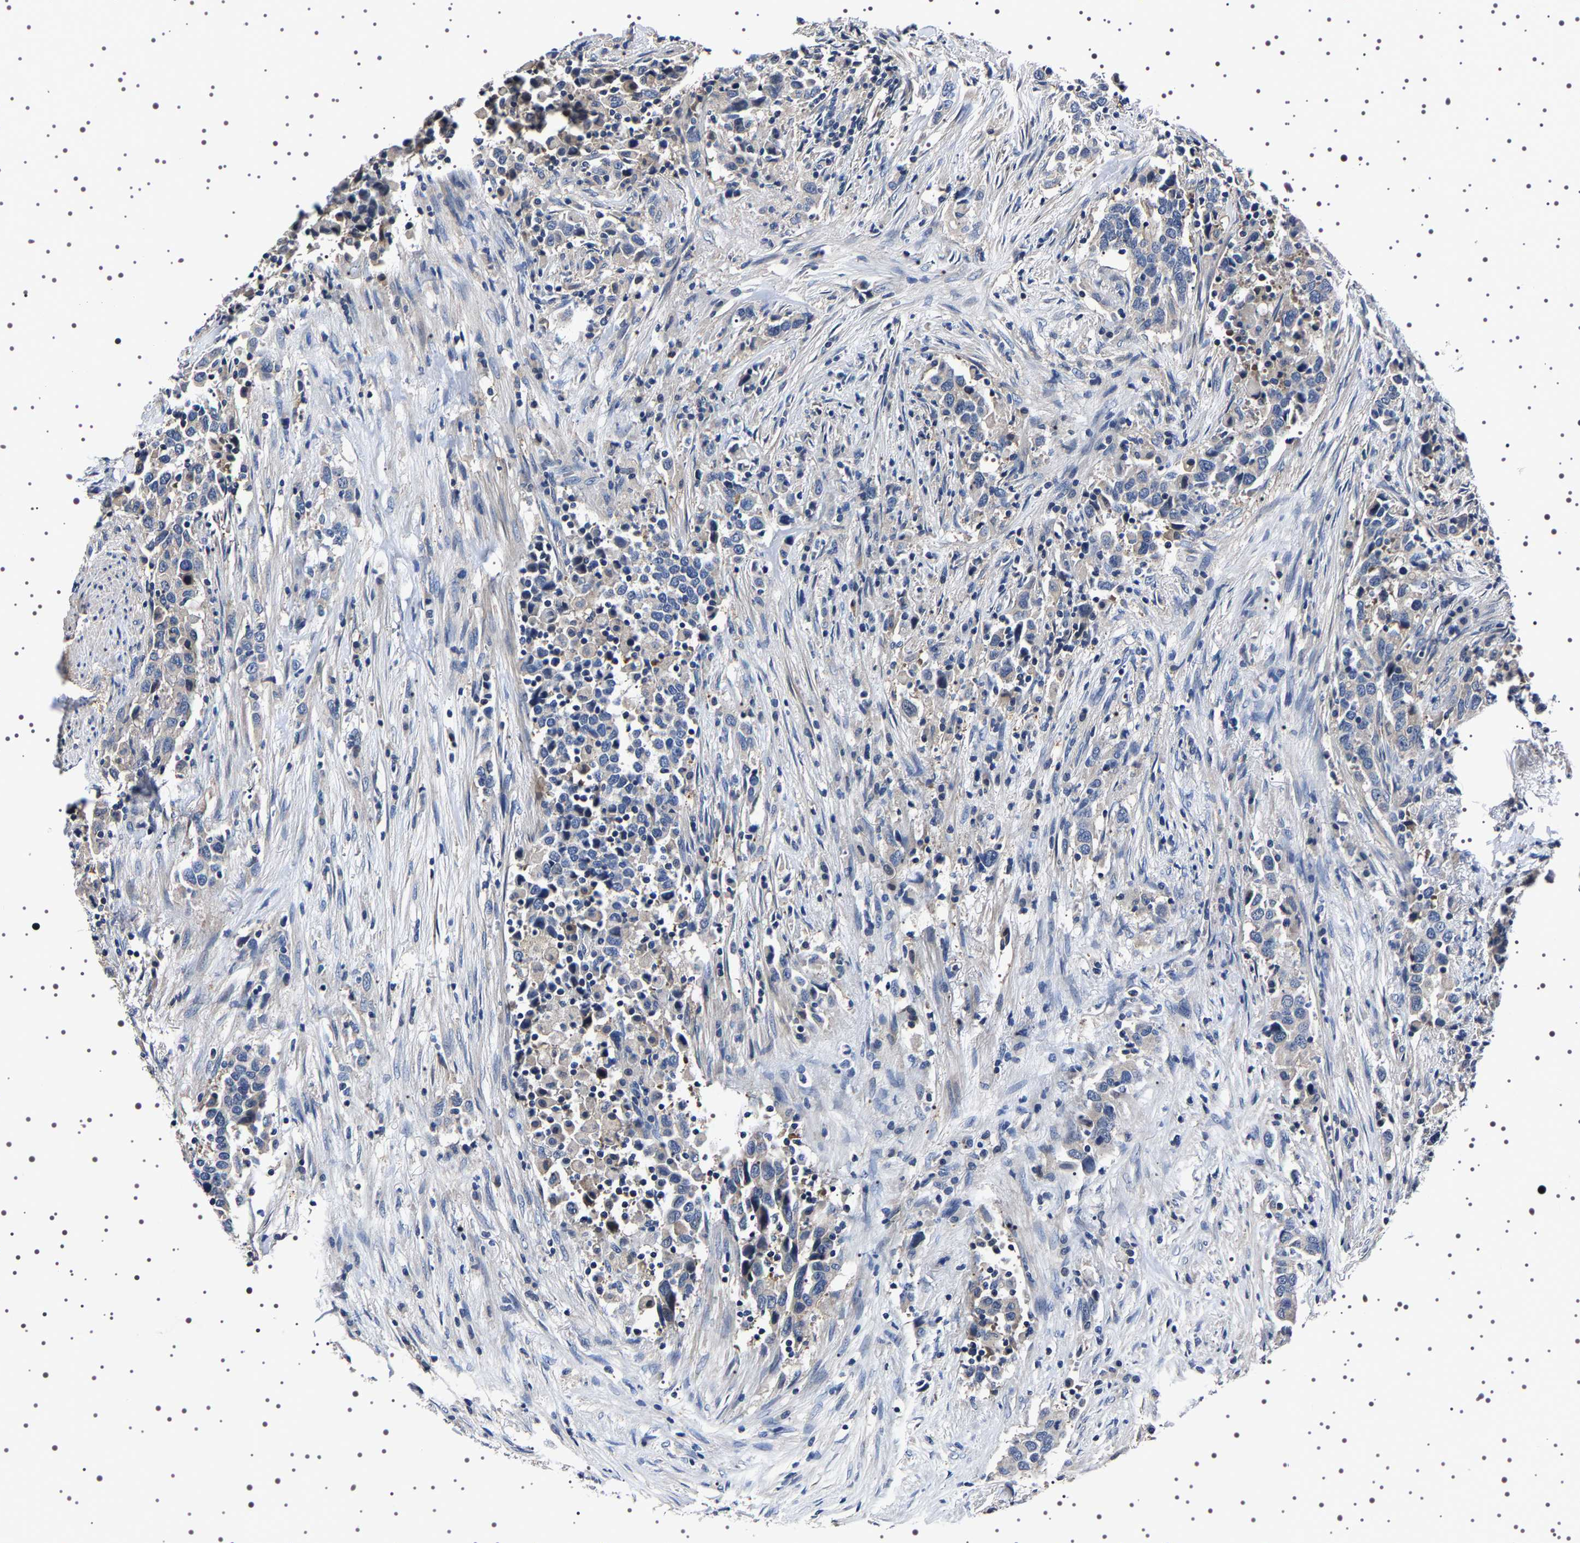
{"staining": {"intensity": "negative", "quantity": "none", "location": "none"}, "tissue": "urothelial cancer", "cell_type": "Tumor cells", "image_type": "cancer", "snomed": [{"axis": "morphology", "description": "Urothelial carcinoma, High grade"}, {"axis": "topography", "description": "Urinary bladder"}], "caption": "A micrograph of human urothelial carcinoma (high-grade) is negative for staining in tumor cells. (Brightfield microscopy of DAB (3,3'-diaminobenzidine) IHC at high magnification).", "gene": "TARBP1", "patient": {"sex": "male", "age": 61}}